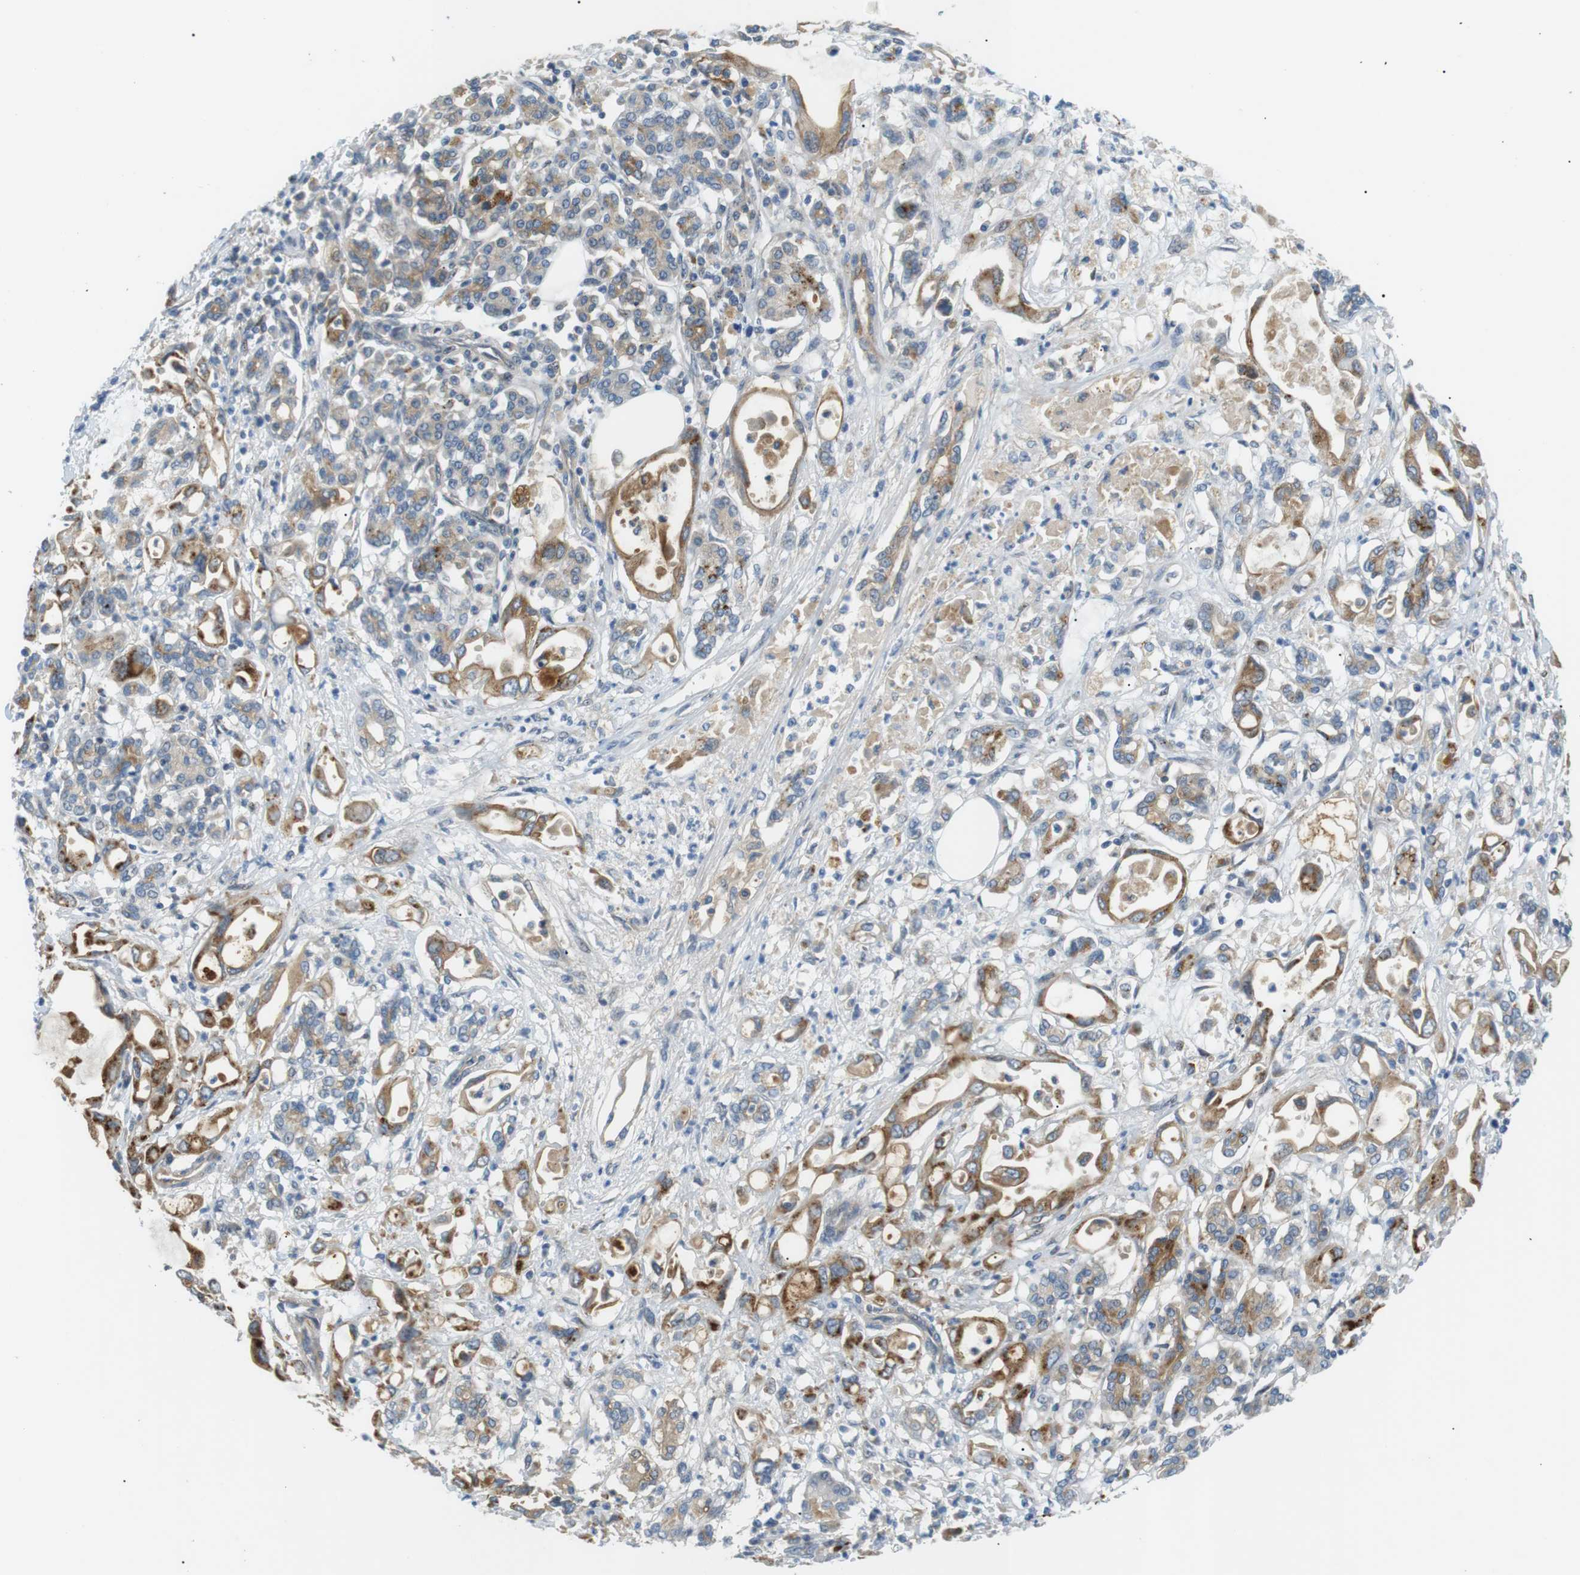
{"staining": {"intensity": "moderate", "quantity": ">75%", "location": "cytoplasmic/membranous"}, "tissue": "pancreatic cancer", "cell_type": "Tumor cells", "image_type": "cancer", "snomed": [{"axis": "morphology", "description": "Adenocarcinoma, NOS"}, {"axis": "topography", "description": "Pancreas"}], "caption": "About >75% of tumor cells in human pancreatic adenocarcinoma display moderate cytoplasmic/membranous protein expression as visualized by brown immunohistochemical staining.", "gene": "B4GALNT2", "patient": {"sex": "female", "age": 57}}